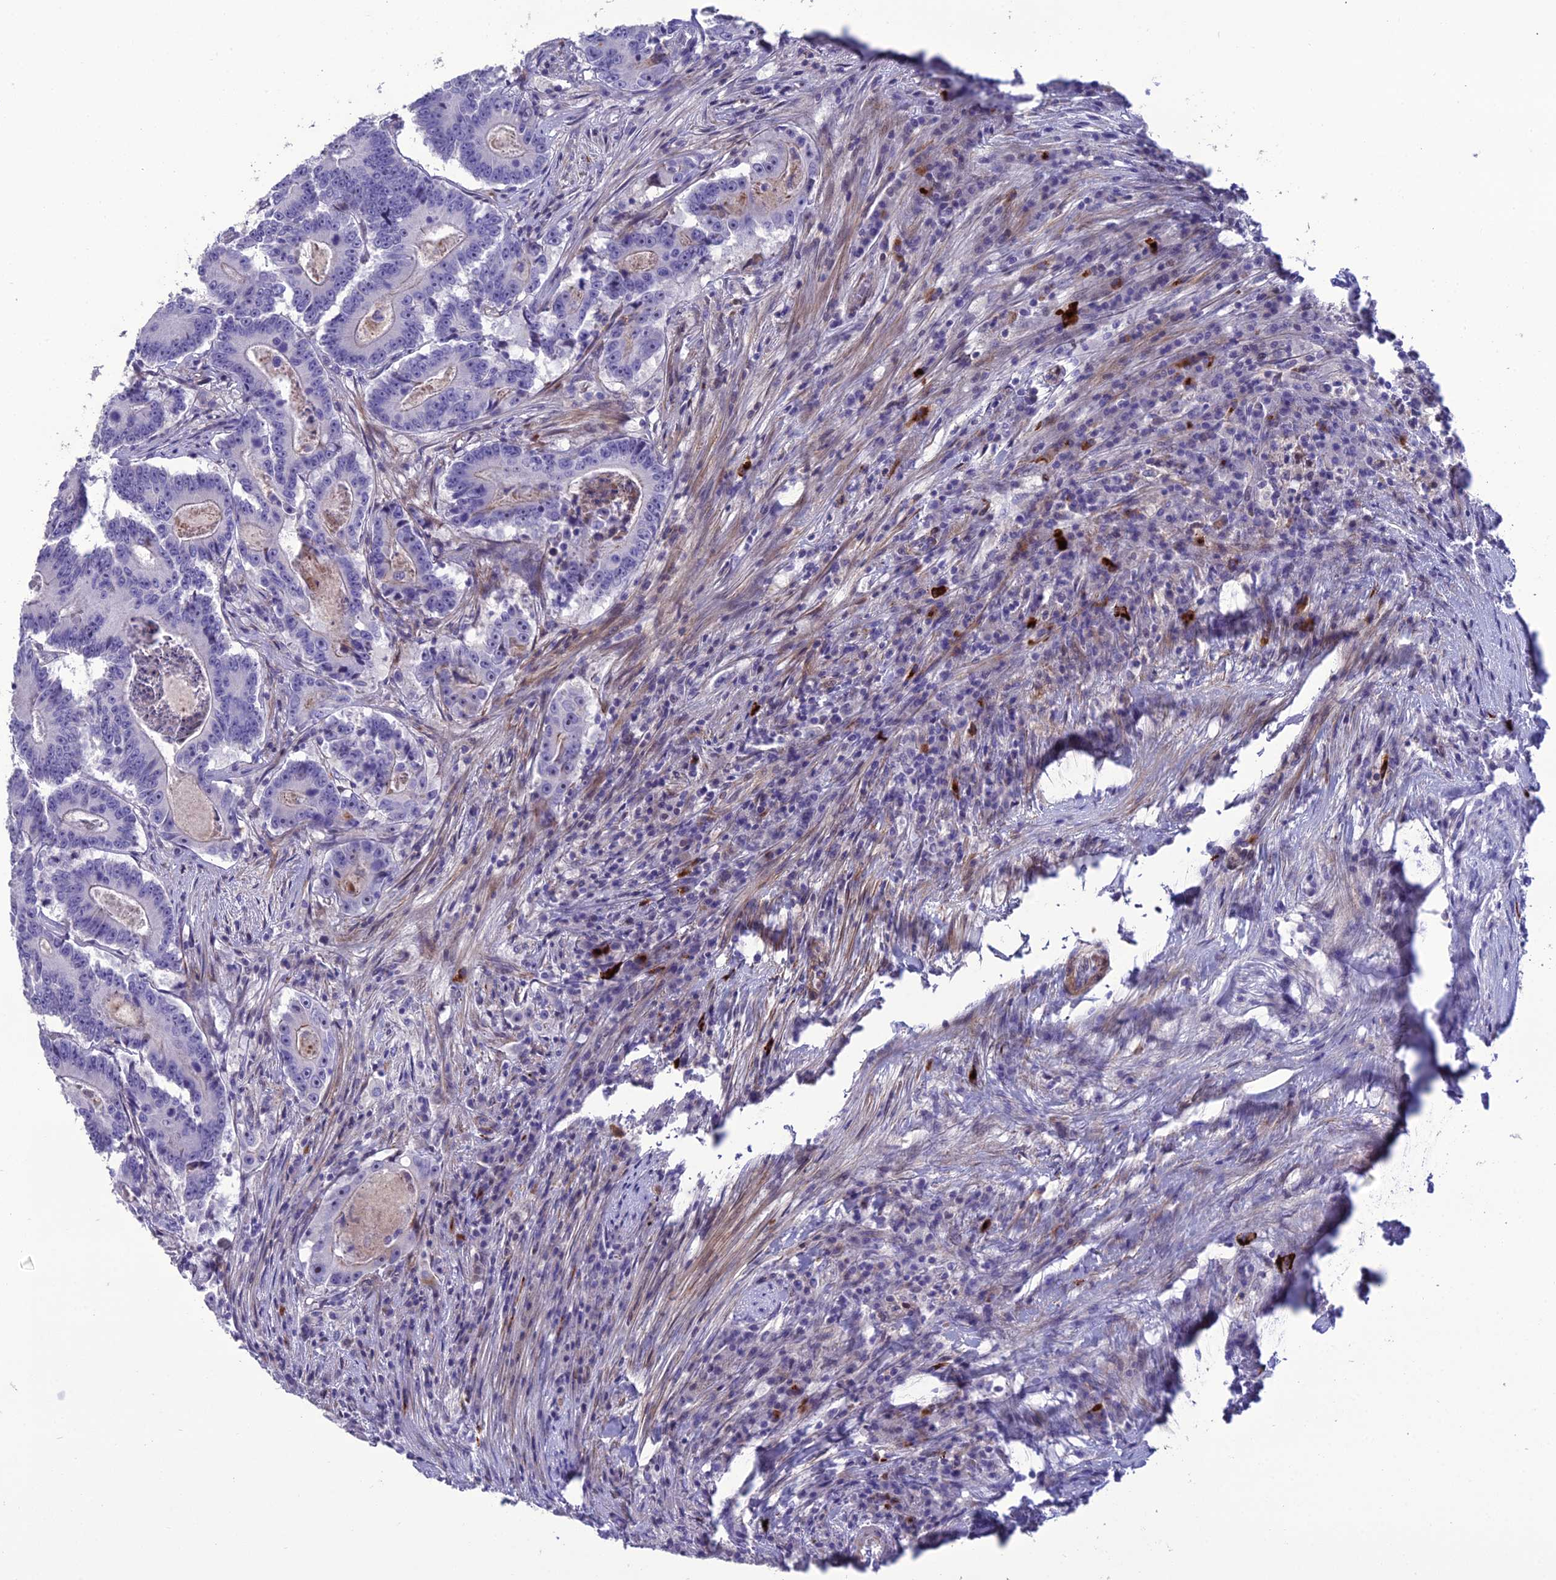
{"staining": {"intensity": "negative", "quantity": "none", "location": "none"}, "tissue": "colorectal cancer", "cell_type": "Tumor cells", "image_type": "cancer", "snomed": [{"axis": "morphology", "description": "Adenocarcinoma, NOS"}, {"axis": "topography", "description": "Colon"}], "caption": "Tumor cells are negative for protein expression in human adenocarcinoma (colorectal).", "gene": "OR56B1", "patient": {"sex": "male", "age": 83}}